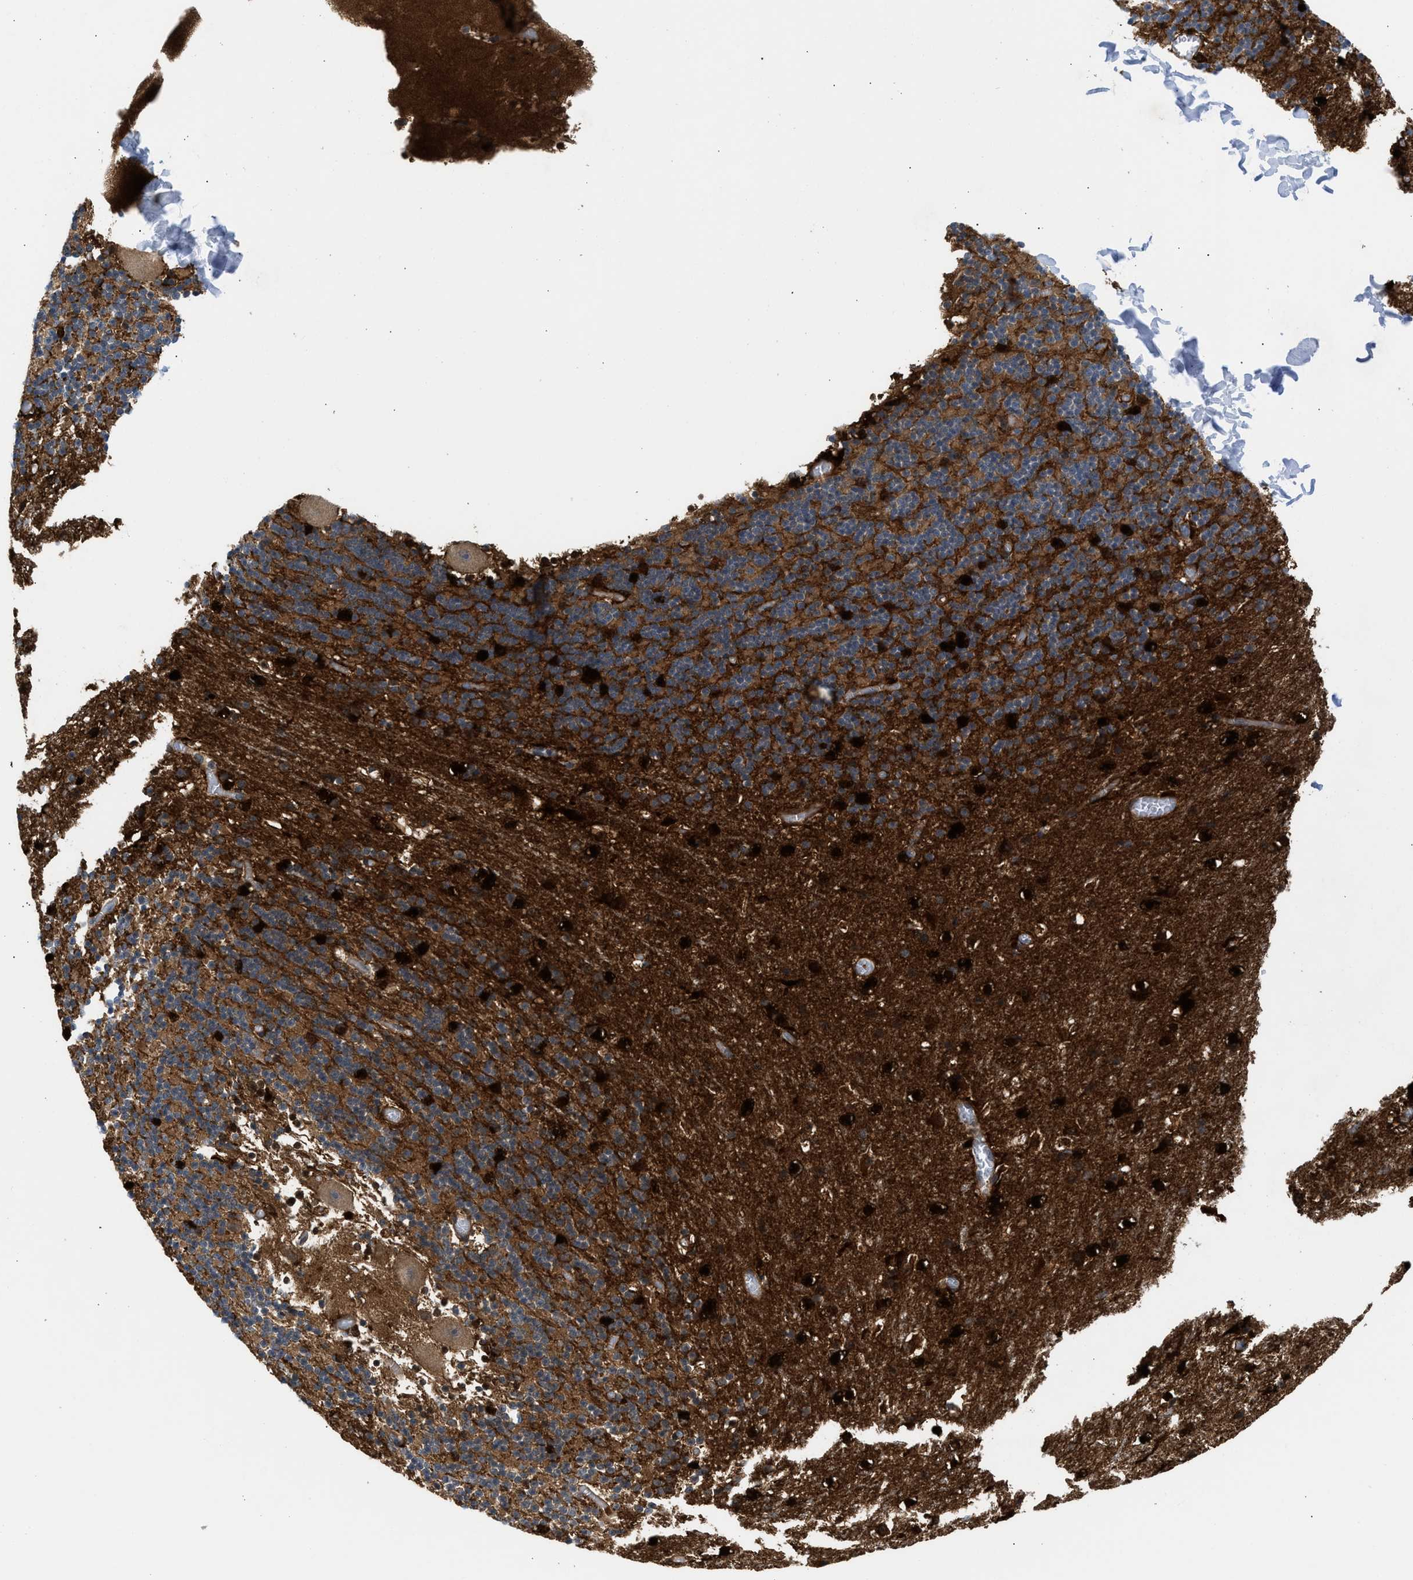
{"staining": {"intensity": "strong", "quantity": ">75%", "location": "cytoplasmic/membranous"}, "tissue": "cerebellum", "cell_type": "Cells in granular layer", "image_type": "normal", "snomed": [{"axis": "morphology", "description": "Normal tissue, NOS"}, {"axis": "topography", "description": "Cerebellum"}], "caption": "Immunohistochemistry of benign cerebellum reveals high levels of strong cytoplasmic/membranous positivity in approximately >75% of cells in granular layer. (DAB IHC with brightfield microscopy, high magnification).", "gene": "CBR1", "patient": {"sex": "male", "age": 45}}